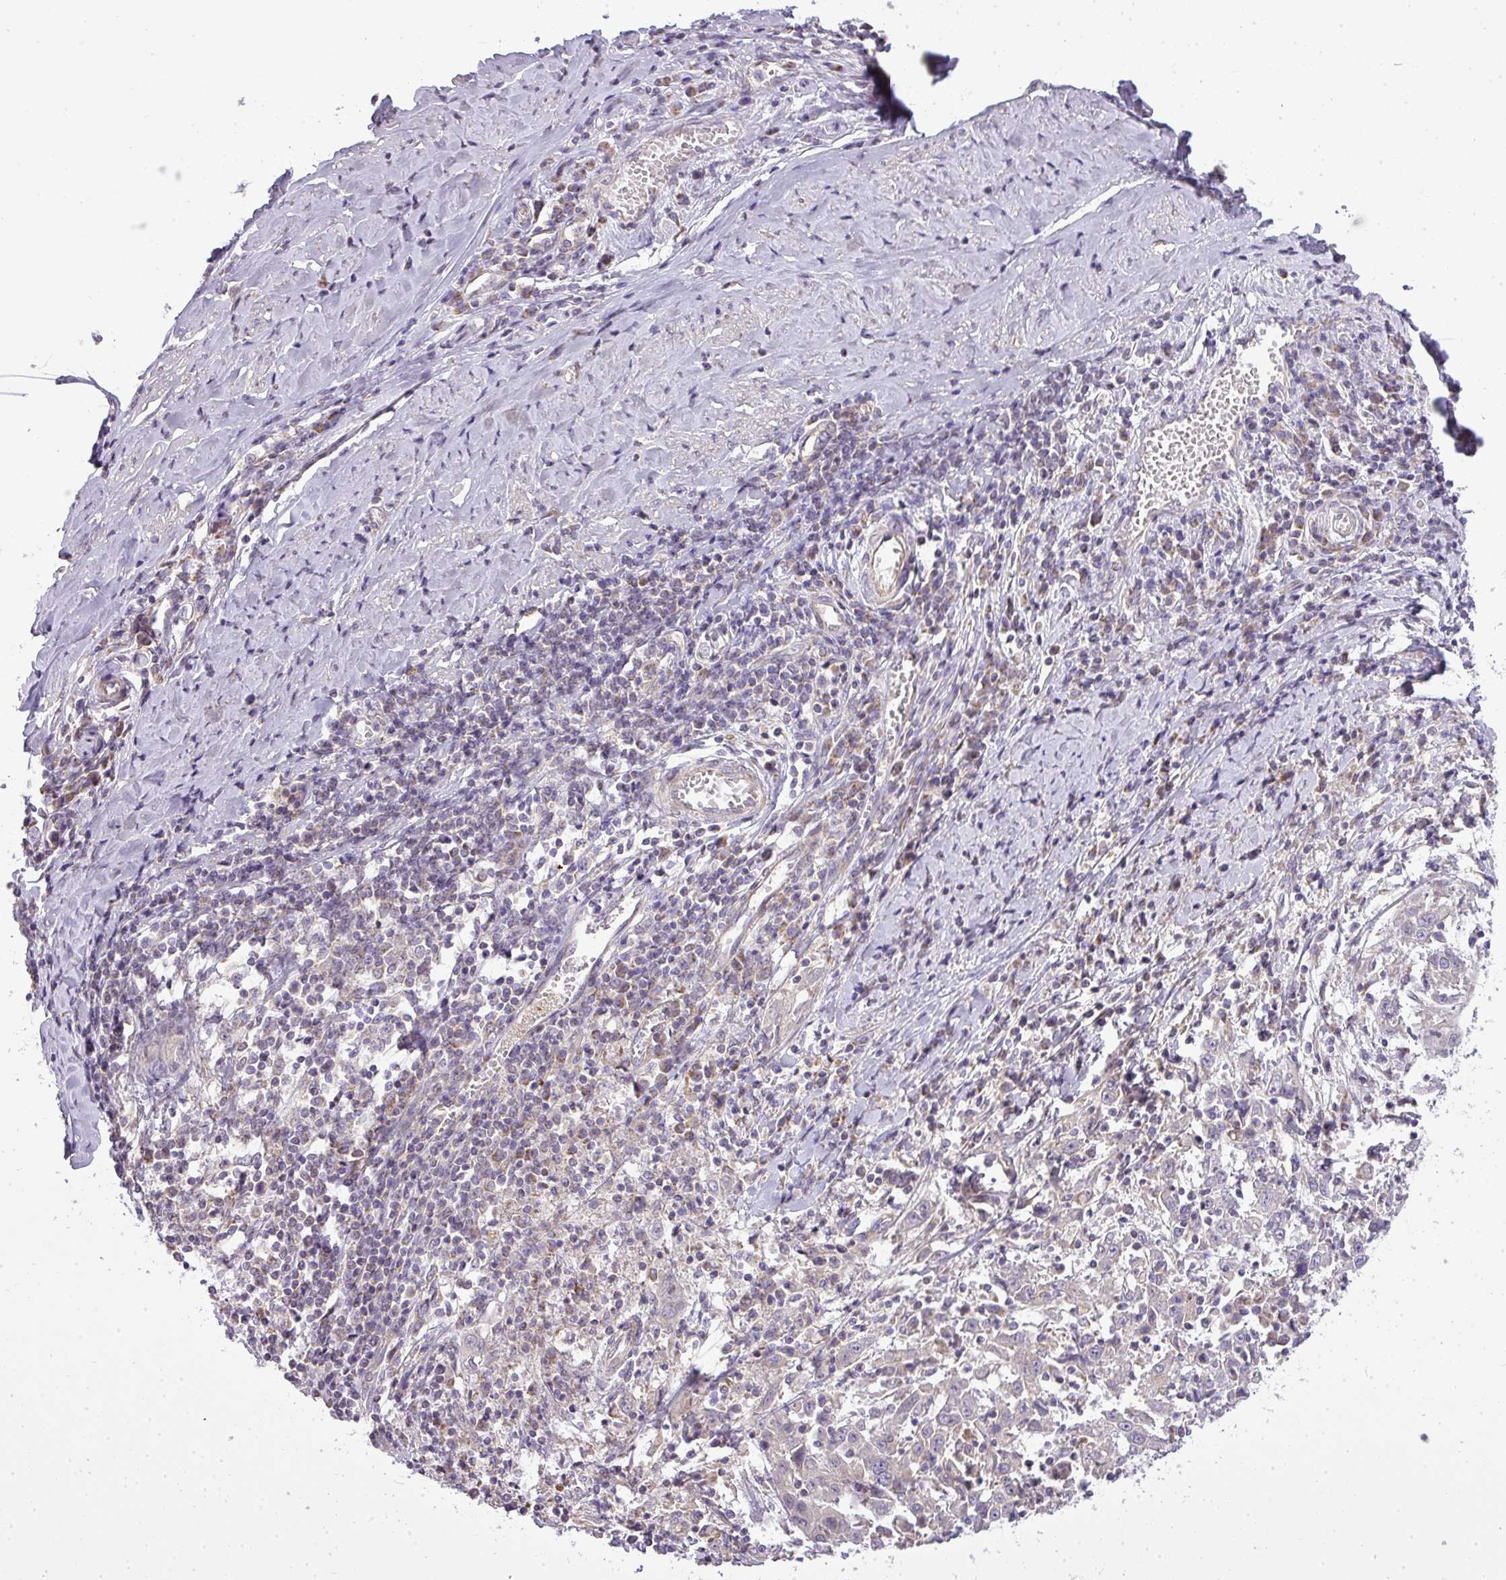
{"staining": {"intensity": "negative", "quantity": "none", "location": "none"}, "tissue": "cervical cancer", "cell_type": "Tumor cells", "image_type": "cancer", "snomed": [{"axis": "morphology", "description": "Squamous cell carcinoma, NOS"}, {"axis": "topography", "description": "Cervix"}], "caption": "Tumor cells show no significant protein positivity in cervical cancer (squamous cell carcinoma). Brightfield microscopy of IHC stained with DAB (brown) and hematoxylin (blue), captured at high magnification.", "gene": "ZDHHC1", "patient": {"sex": "female", "age": 46}}